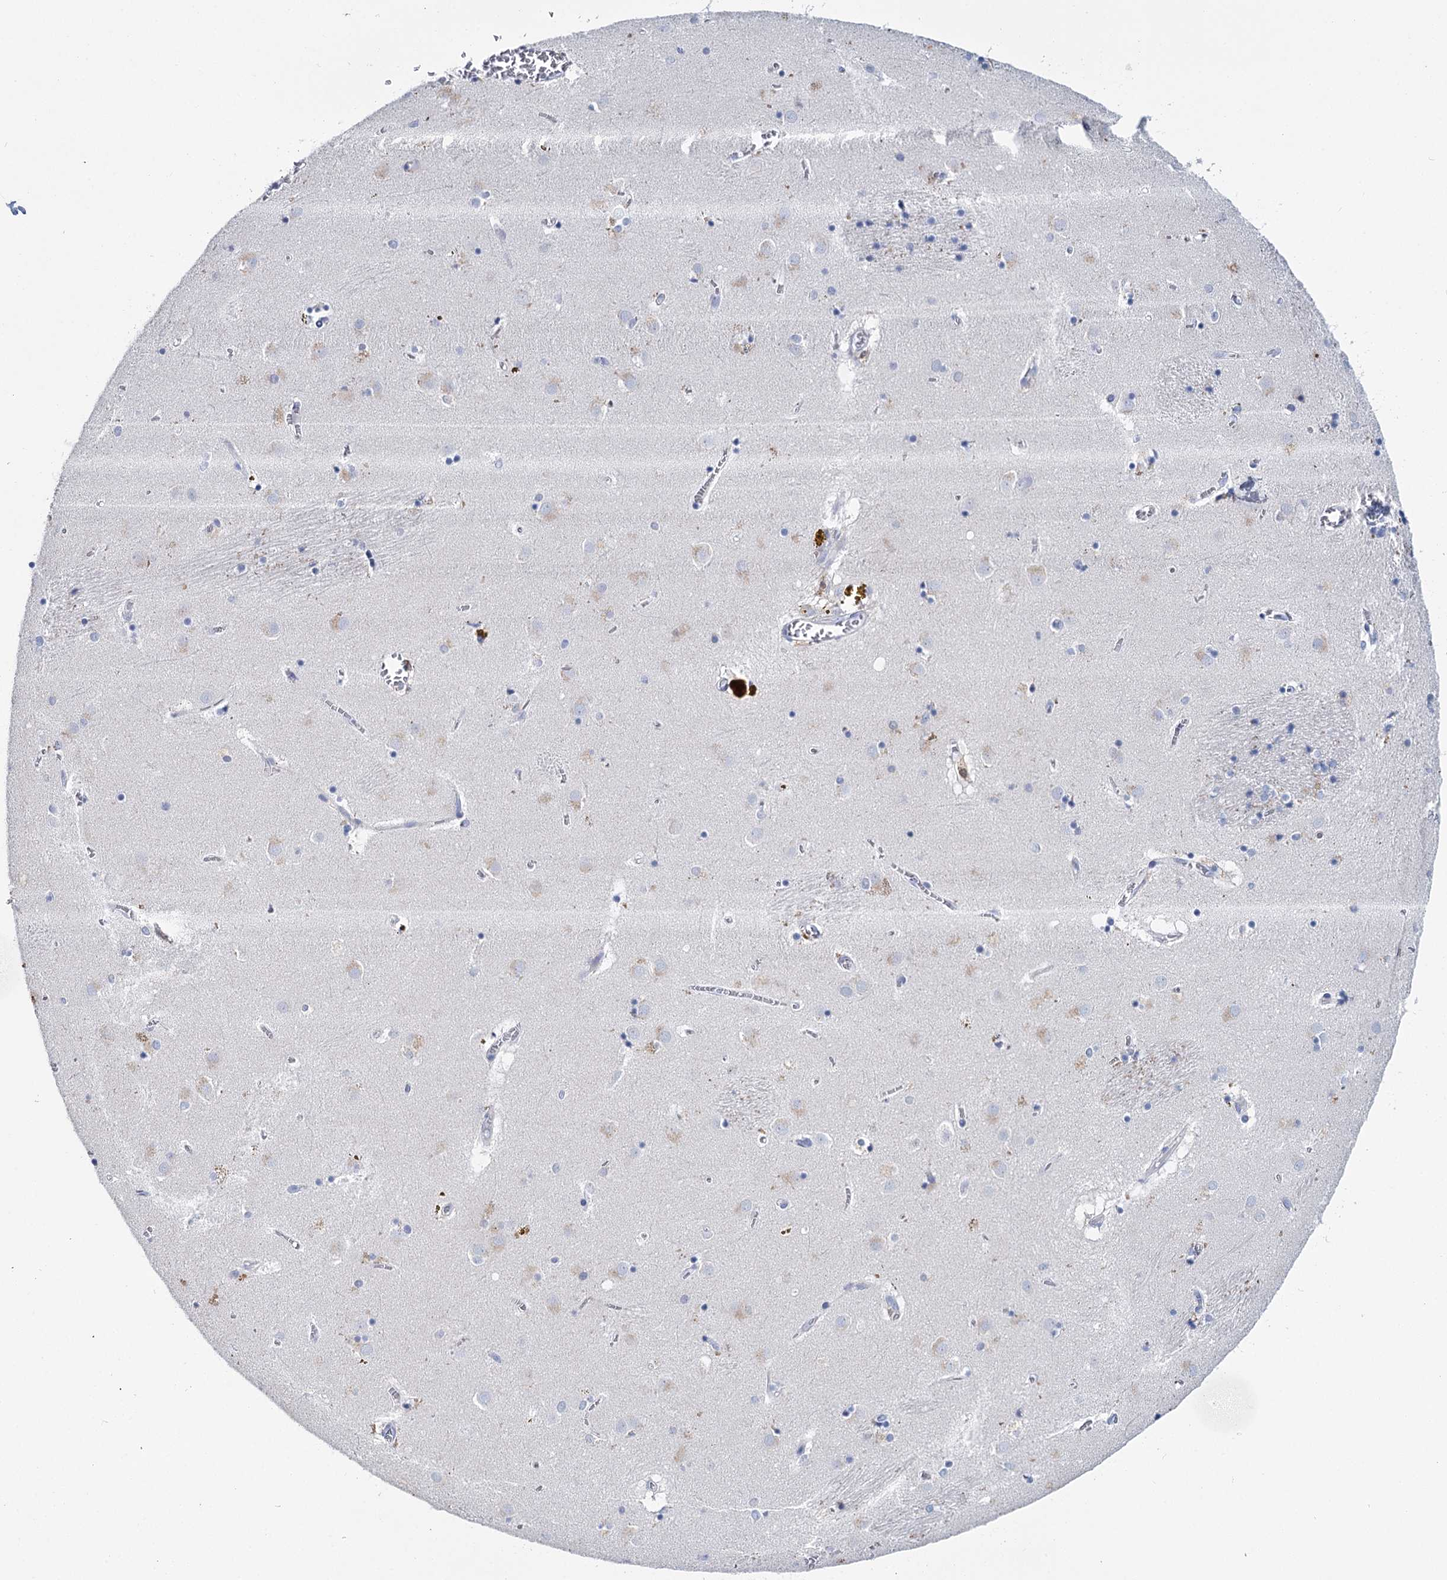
{"staining": {"intensity": "negative", "quantity": "none", "location": "none"}, "tissue": "caudate", "cell_type": "Glial cells", "image_type": "normal", "snomed": [{"axis": "morphology", "description": "Normal tissue, NOS"}, {"axis": "topography", "description": "Lateral ventricle wall"}], "caption": "Immunohistochemistry image of benign caudate: caudate stained with DAB demonstrates no significant protein staining in glial cells.", "gene": "METTL7B", "patient": {"sex": "male", "age": 70}}